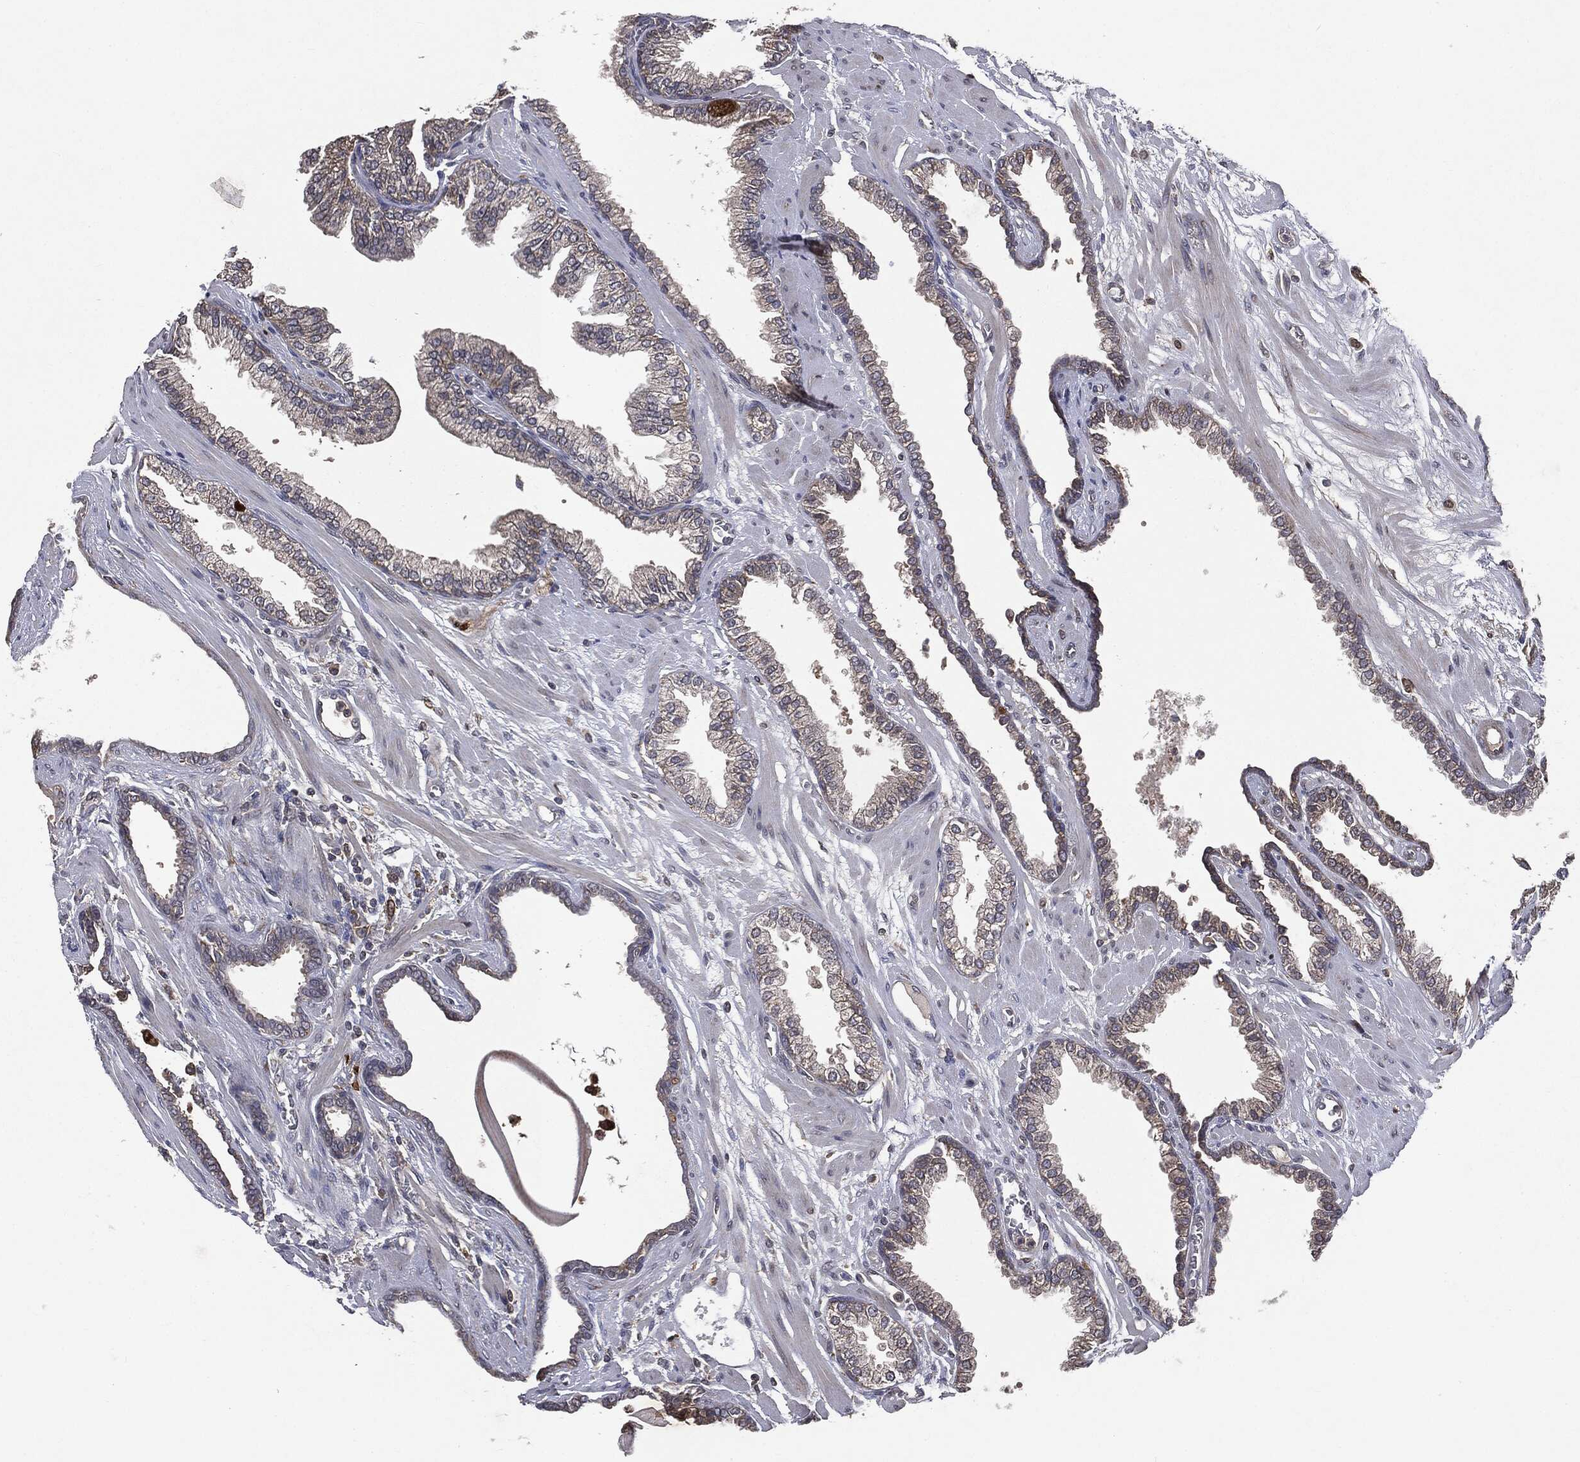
{"staining": {"intensity": "weak", "quantity": "25%-75%", "location": "cytoplasmic/membranous"}, "tissue": "prostate cancer", "cell_type": "Tumor cells", "image_type": "cancer", "snomed": [{"axis": "morphology", "description": "Adenocarcinoma, Low grade"}, {"axis": "topography", "description": "Prostate"}], "caption": "A high-resolution photomicrograph shows immunohistochemistry (IHC) staining of adenocarcinoma (low-grade) (prostate), which reveals weak cytoplasmic/membranous staining in approximately 25%-75% of tumor cells. (Stains: DAB in brown, nuclei in blue, Microscopy: brightfield microscopy at high magnification).", "gene": "PLOD3", "patient": {"sex": "male", "age": 69}}